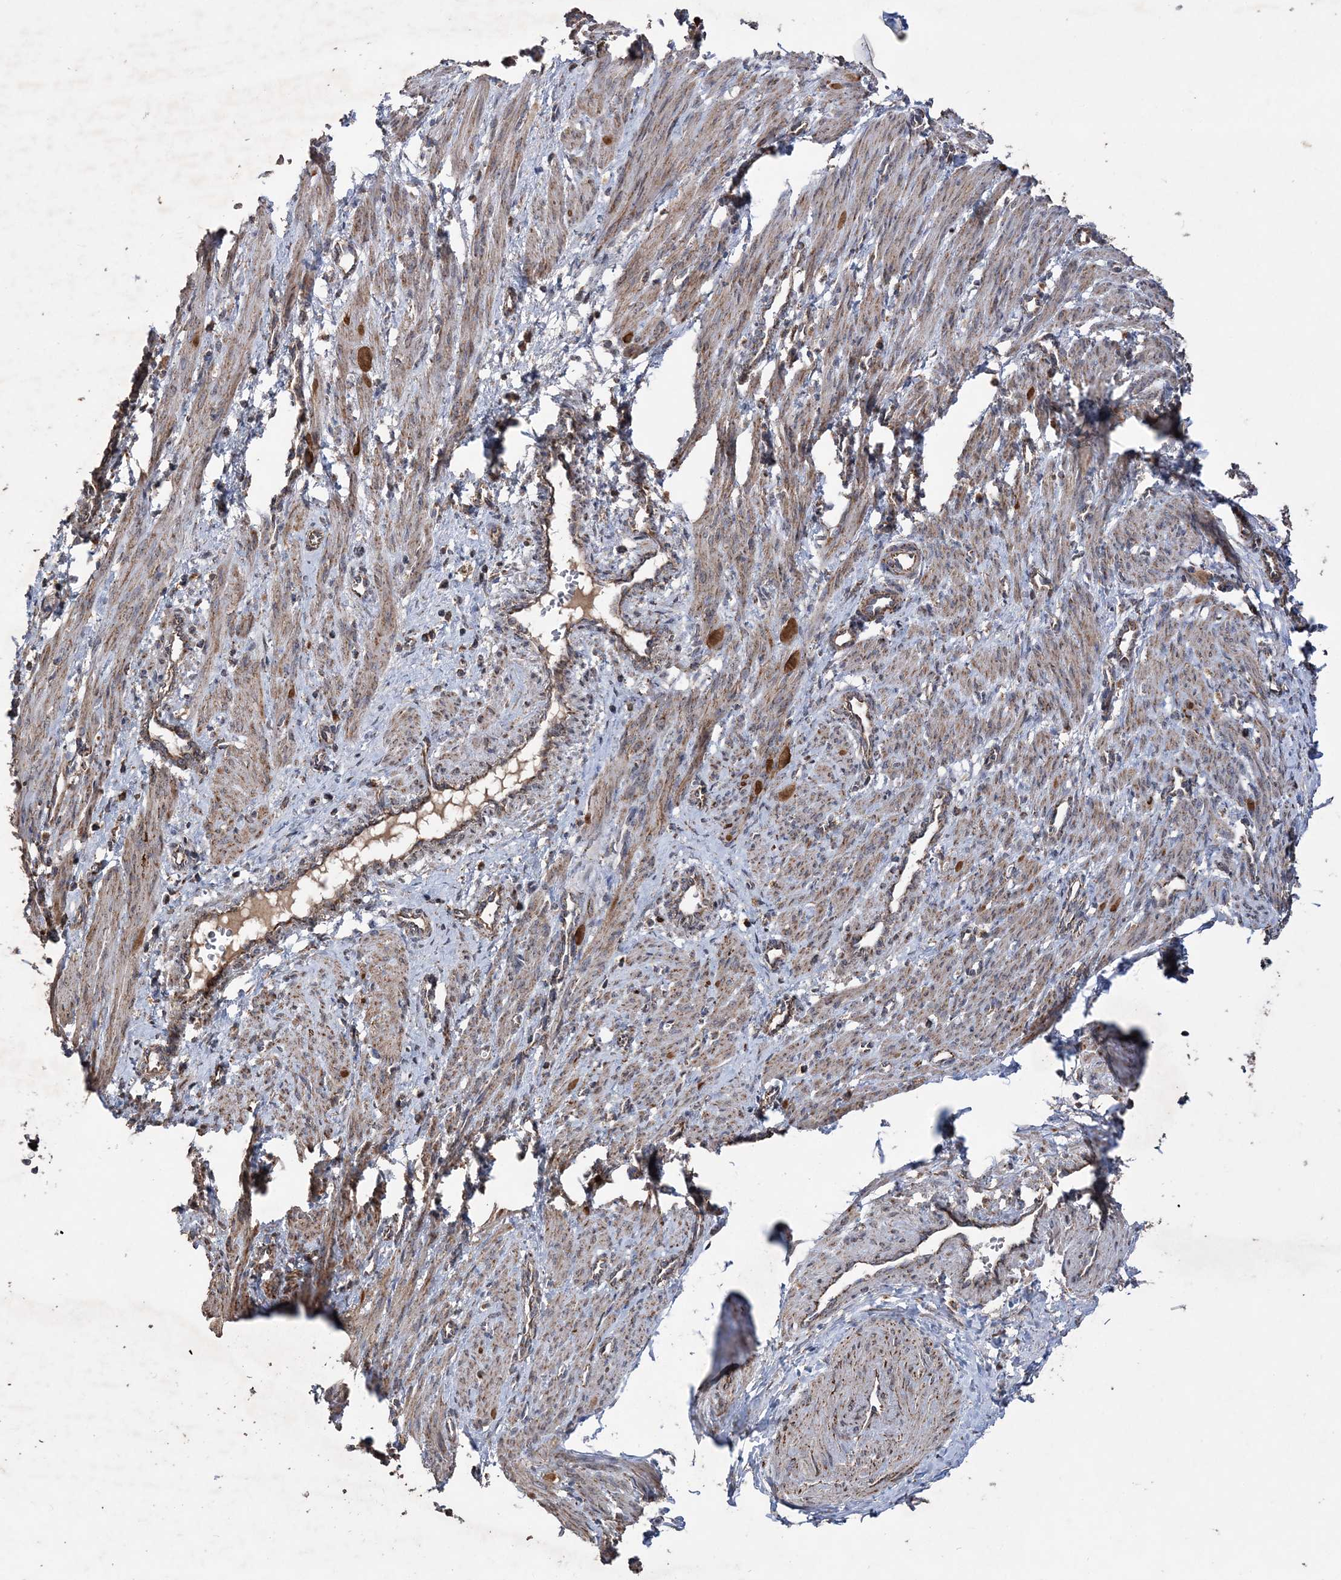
{"staining": {"intensity": "weak", "quantity": "25%-75%", "location": "cytoplasmic/membranous"}, "tissue": "smooth muscle", "cell_type": "Smooth muscle cells", "image_type": "normal", "snomed": [{"axis": "morphology", "description": "Normal tissue, NOS"}, {"axis": "topography", "description": "Endometrium"}], "caption": "Protein analysis of benign smooth muscle shows weak cytoplasmic/membranous staining in approximately 25%-75% of smooth muscle cells. (brown staining indicates protein expression, while blue staining denotes nuclei).", "gene": "POC5", "patient": {"sex": "female", "age": 33}}